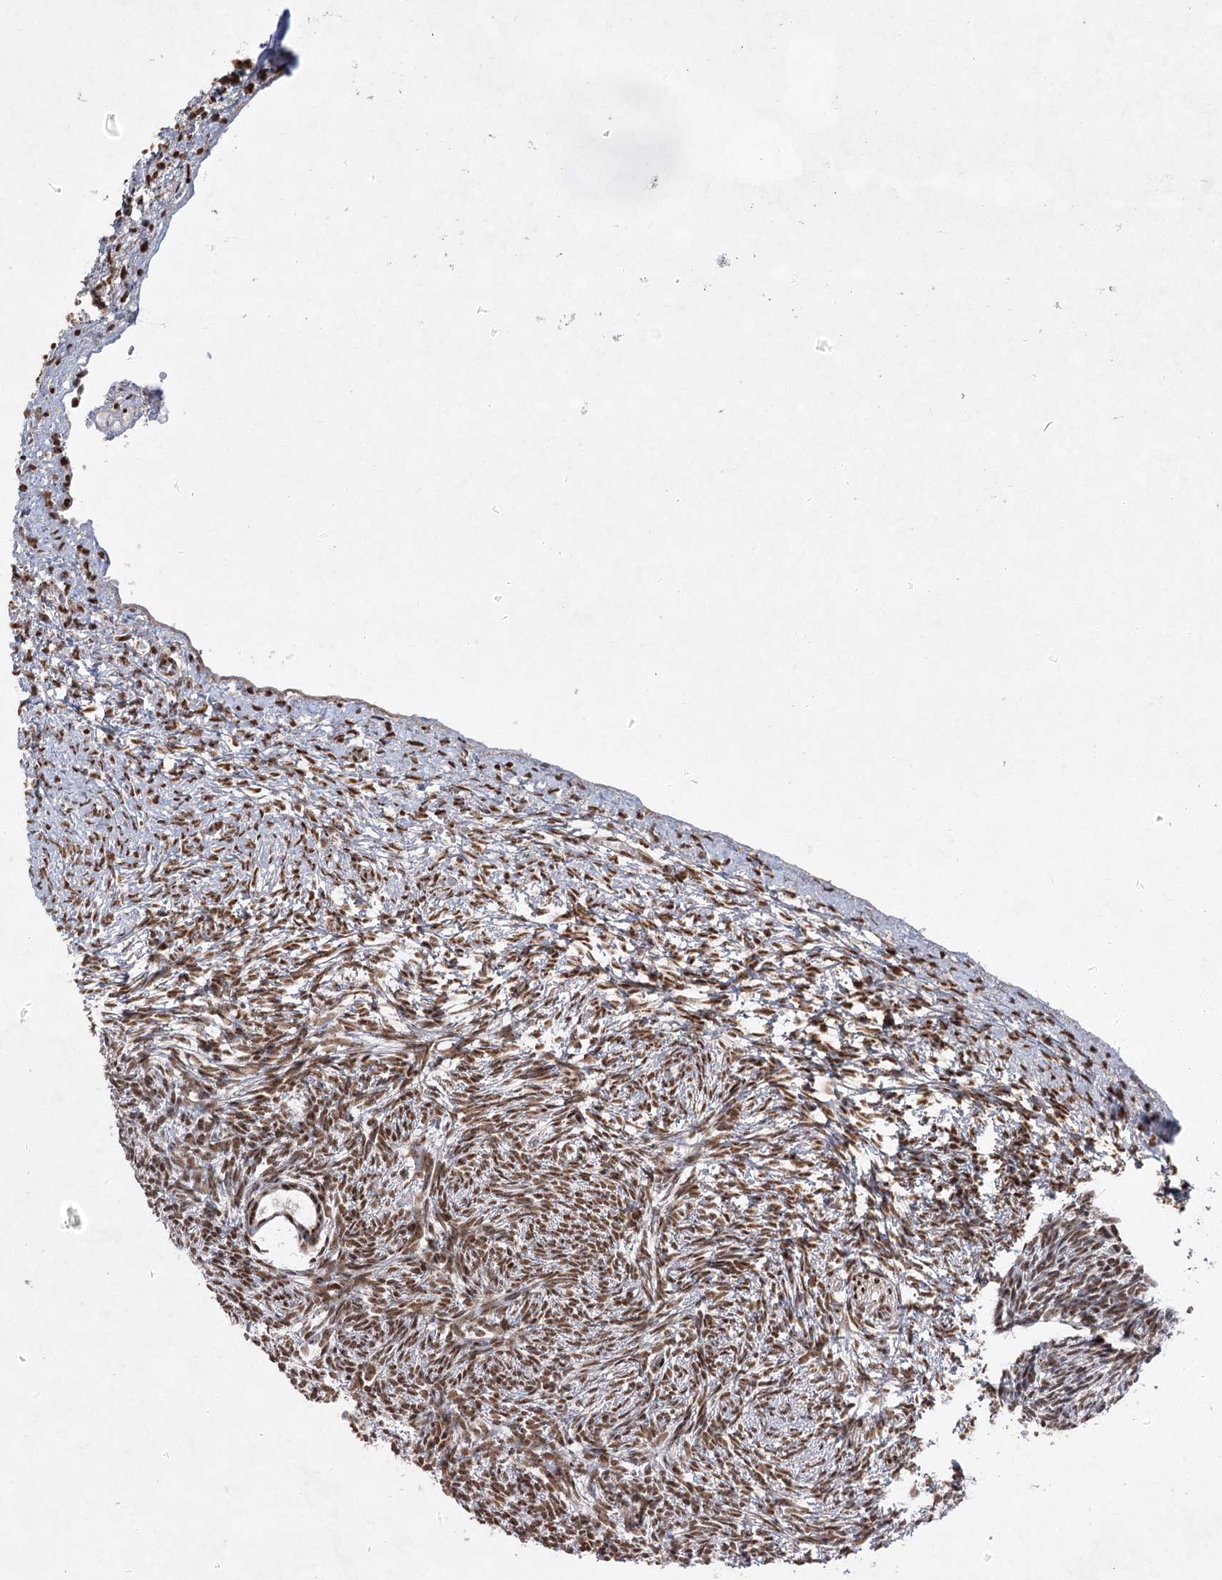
{"staining": {"intensity": "moderate", "quantity": ">75%", "location": "nuclear"}, "tissue": "ovary", "cell_type": "Follicle cells", "image_type": "normal", "snomed": [{"axis": "morphology", "description": "Normal tissue, NOS"}, {"axis": "topography", "description": "Ovary"}], "caption": "Protein staining of normal ovary displays moderate nuclear staining in about >75% of follicle cells. (DAB = brown stain, brightfield microscopy at high magnification).", "gene": "ZCCHC8", "patient": {"sex": "female", "age": 34}}